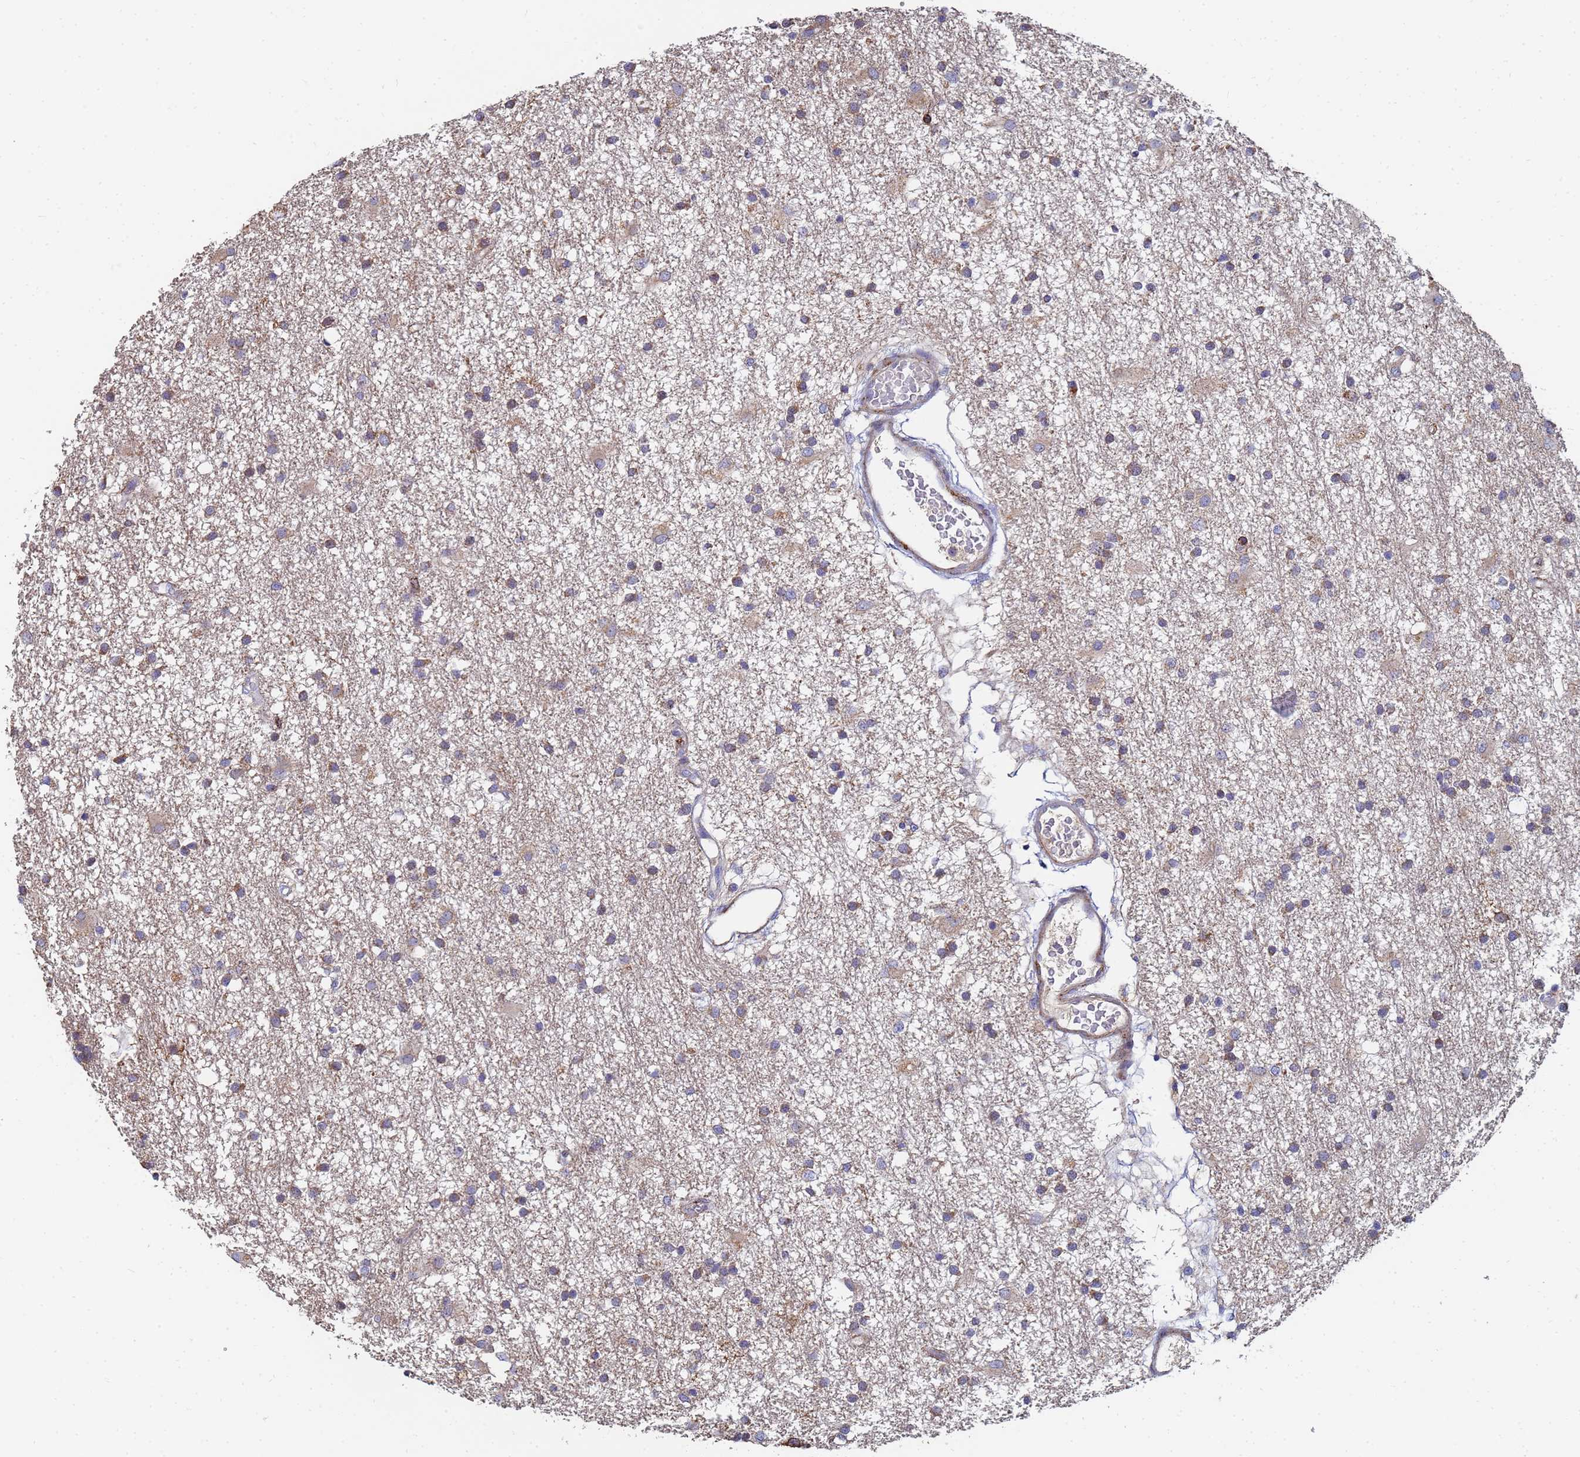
{"staining": {"intensity": "weak", "quantity": "25%-75%", "location": "cytoplasmic/membranous"}, "tissue": "glioma", "cell_type": "Tumor cells", "image_type": "cancer", "snomed": [{"axis": "morphology", "description": "Glioma, malignant, High grade"}, {"axis": "topography", "description": "Brain"}], "caption": "Immunohistochemistry (IHC) staining of glioma, which reveals low levels of weak cytoplasmic/membranous positivity in about 25%-75% of tumor cells indicating weak cytoplasmic/membranous protein staining. The staining was performed using DAB (3,3'-diaminobenzidine) (brown) for protein detection and nuclei were counterstained in hematoxylin (blue).", "gene": "C5orf34", "patient": {"sex": "male", "age": 77}}